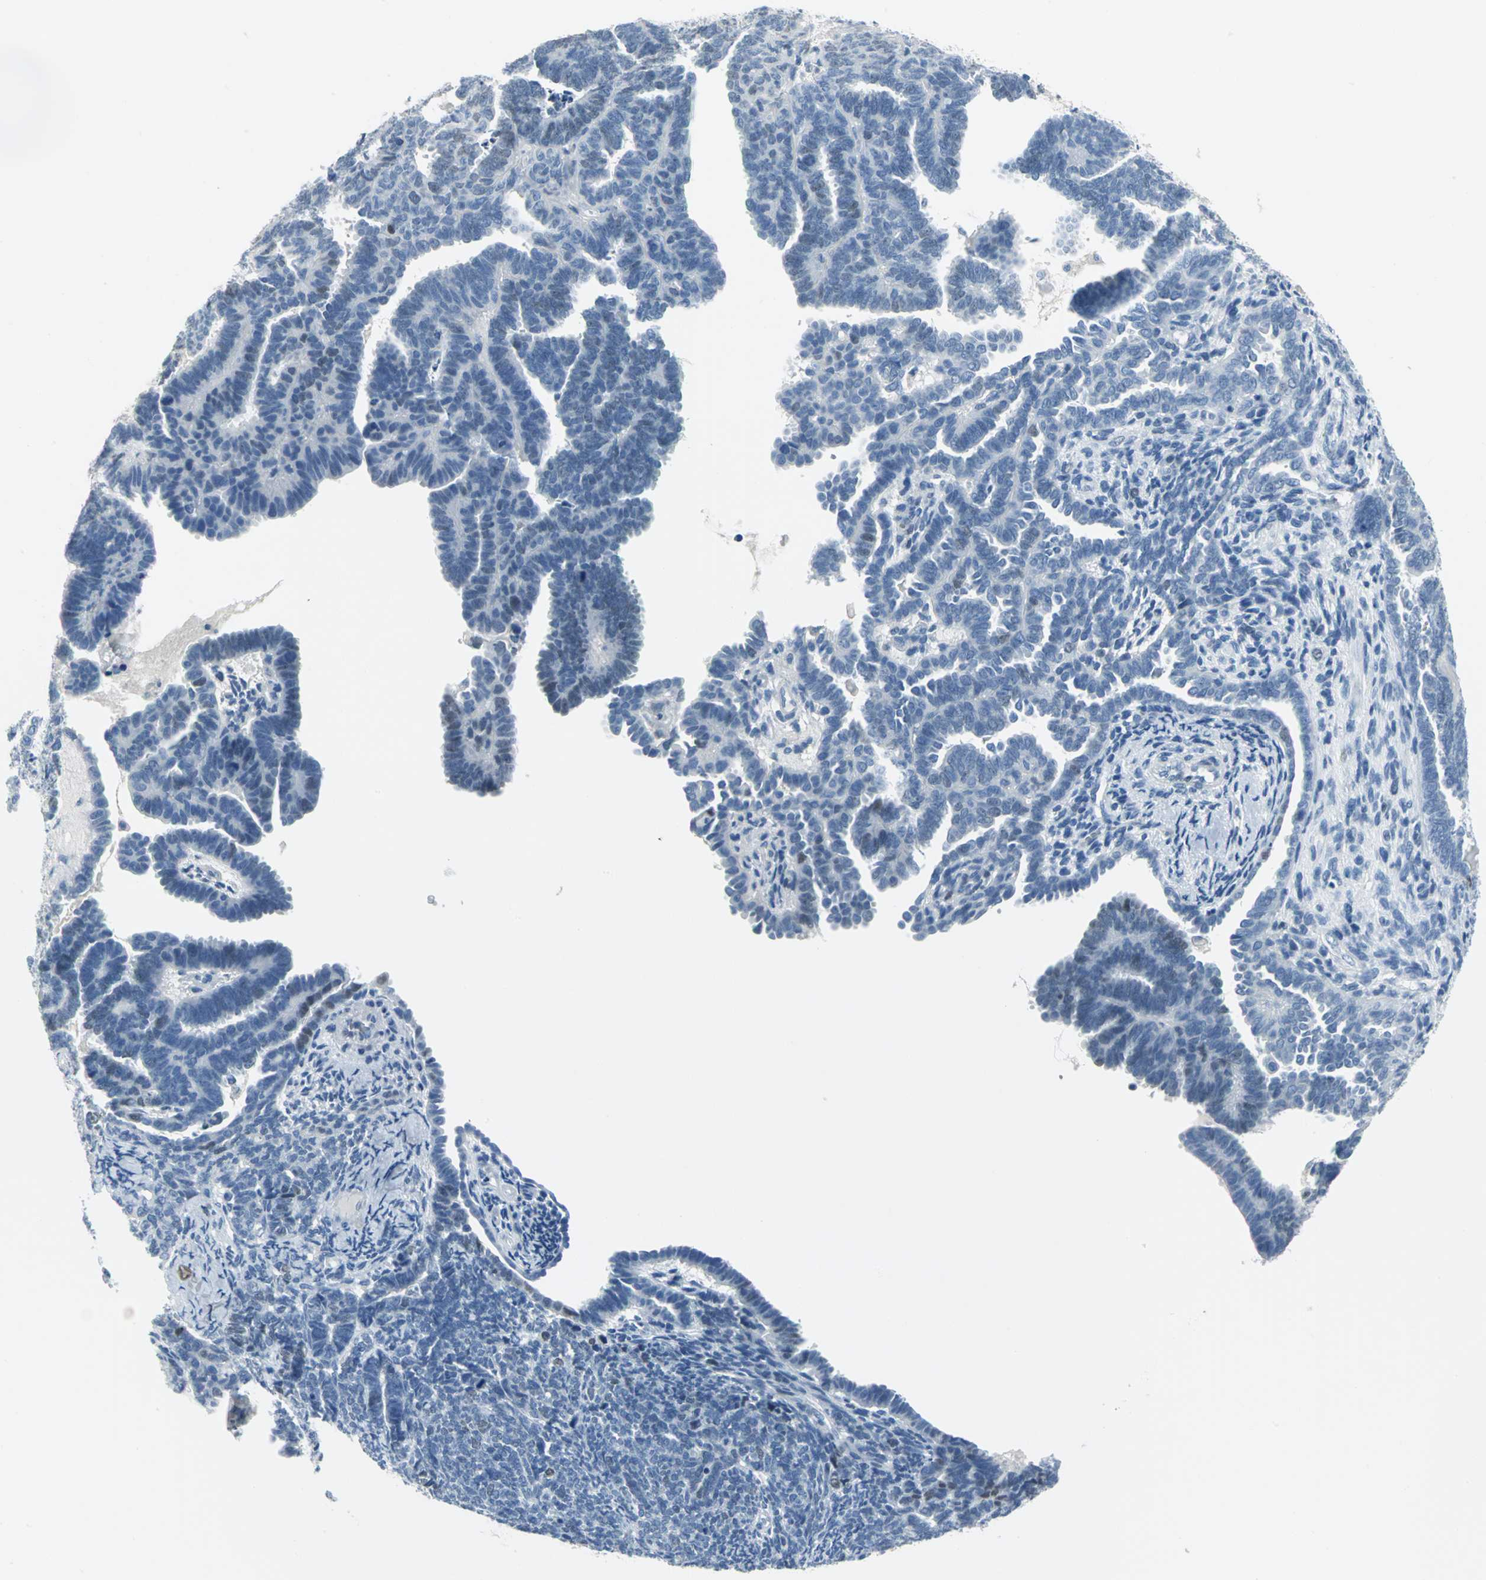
{"staining": {"intensity": "weak", "quantity": "<25%", "location": "nuclear"}, "tissue": "endometrial cancer", "cell_type": "Tumor cells", "image_type": "cancer", "snomed": [{"axis": "morphology", "description": "Neoplasm, malignant, NOS"}, {"axis": "topography", "description": "Endometrium"}], "caption": "This micrograph is of endometrial malignant neoplasm stained with immunohistochemistry to label a protein in brown with the nuclei are counter-stained blue. There is no positivity in tumor cells. The staining was performed using DAB to visualize the protein expression in brown, while the nuclei were stained in blue with hematoxylin (Magnification: 20x).", "gene": "MCM3", "patient": {"sex": "female", "age": 74}}